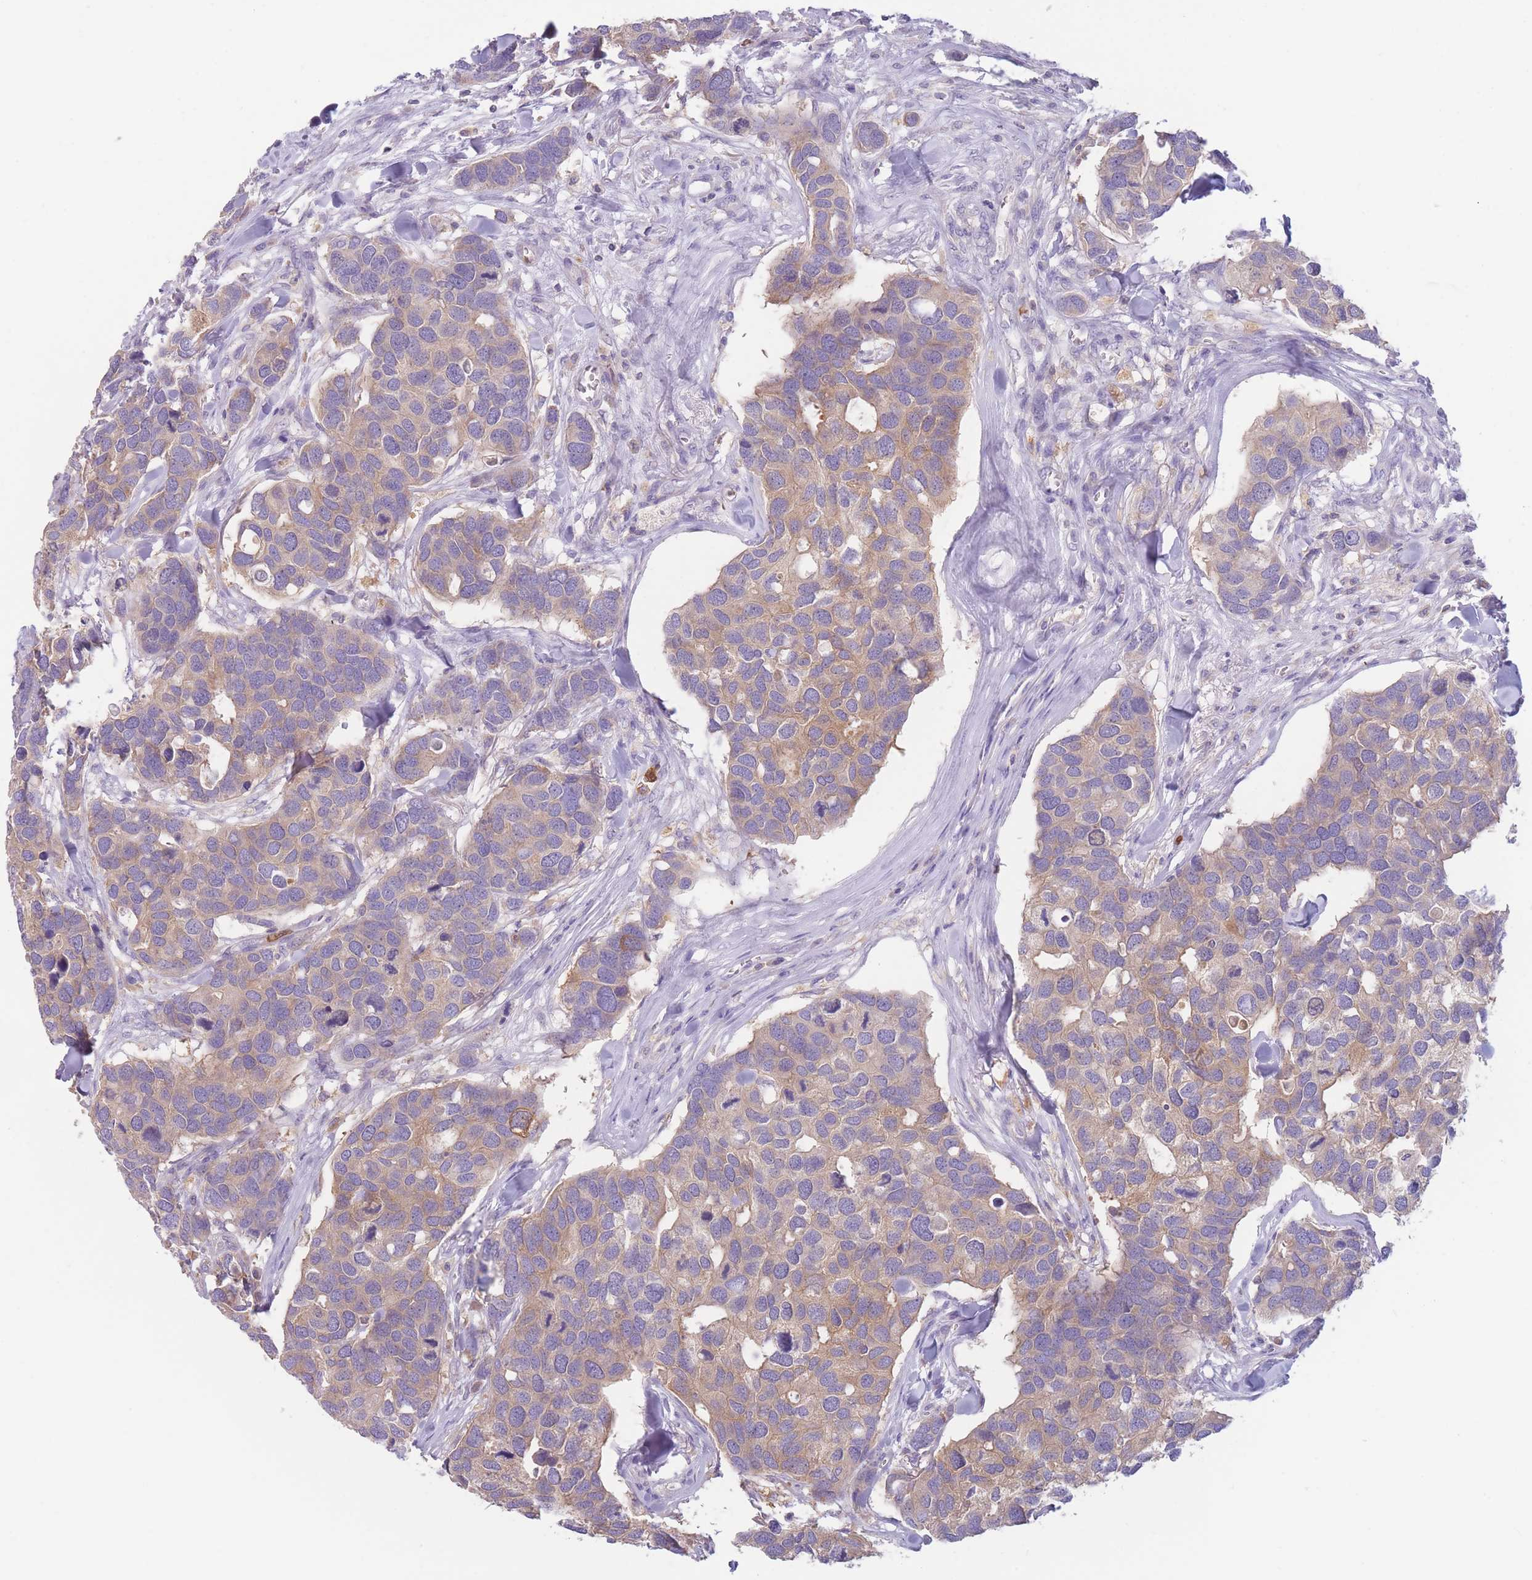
{"staining": {"intensity": "moderate", "quantity": "25%-75%", "location": "cytoplasmic/membranous"}, "tissue": "breast cancer", "cell_type": "Tumor cells", "image_type": "cancer", "snomed": [{"axis": "morphology", "description": "Duct carcinoma"}, {"axis": "topography", "description": "Breast"}], "caption": "The immunohistochemical stain highlights moderate cytoplasmic/membranous staining in tumor cells of intraductal carcinoma (breast) tissue. (Brightfield microscopy of DAB IHC at high magnification).", "gene": "ST3GAL4", "patient": {"sex": "female", "age": 83}}